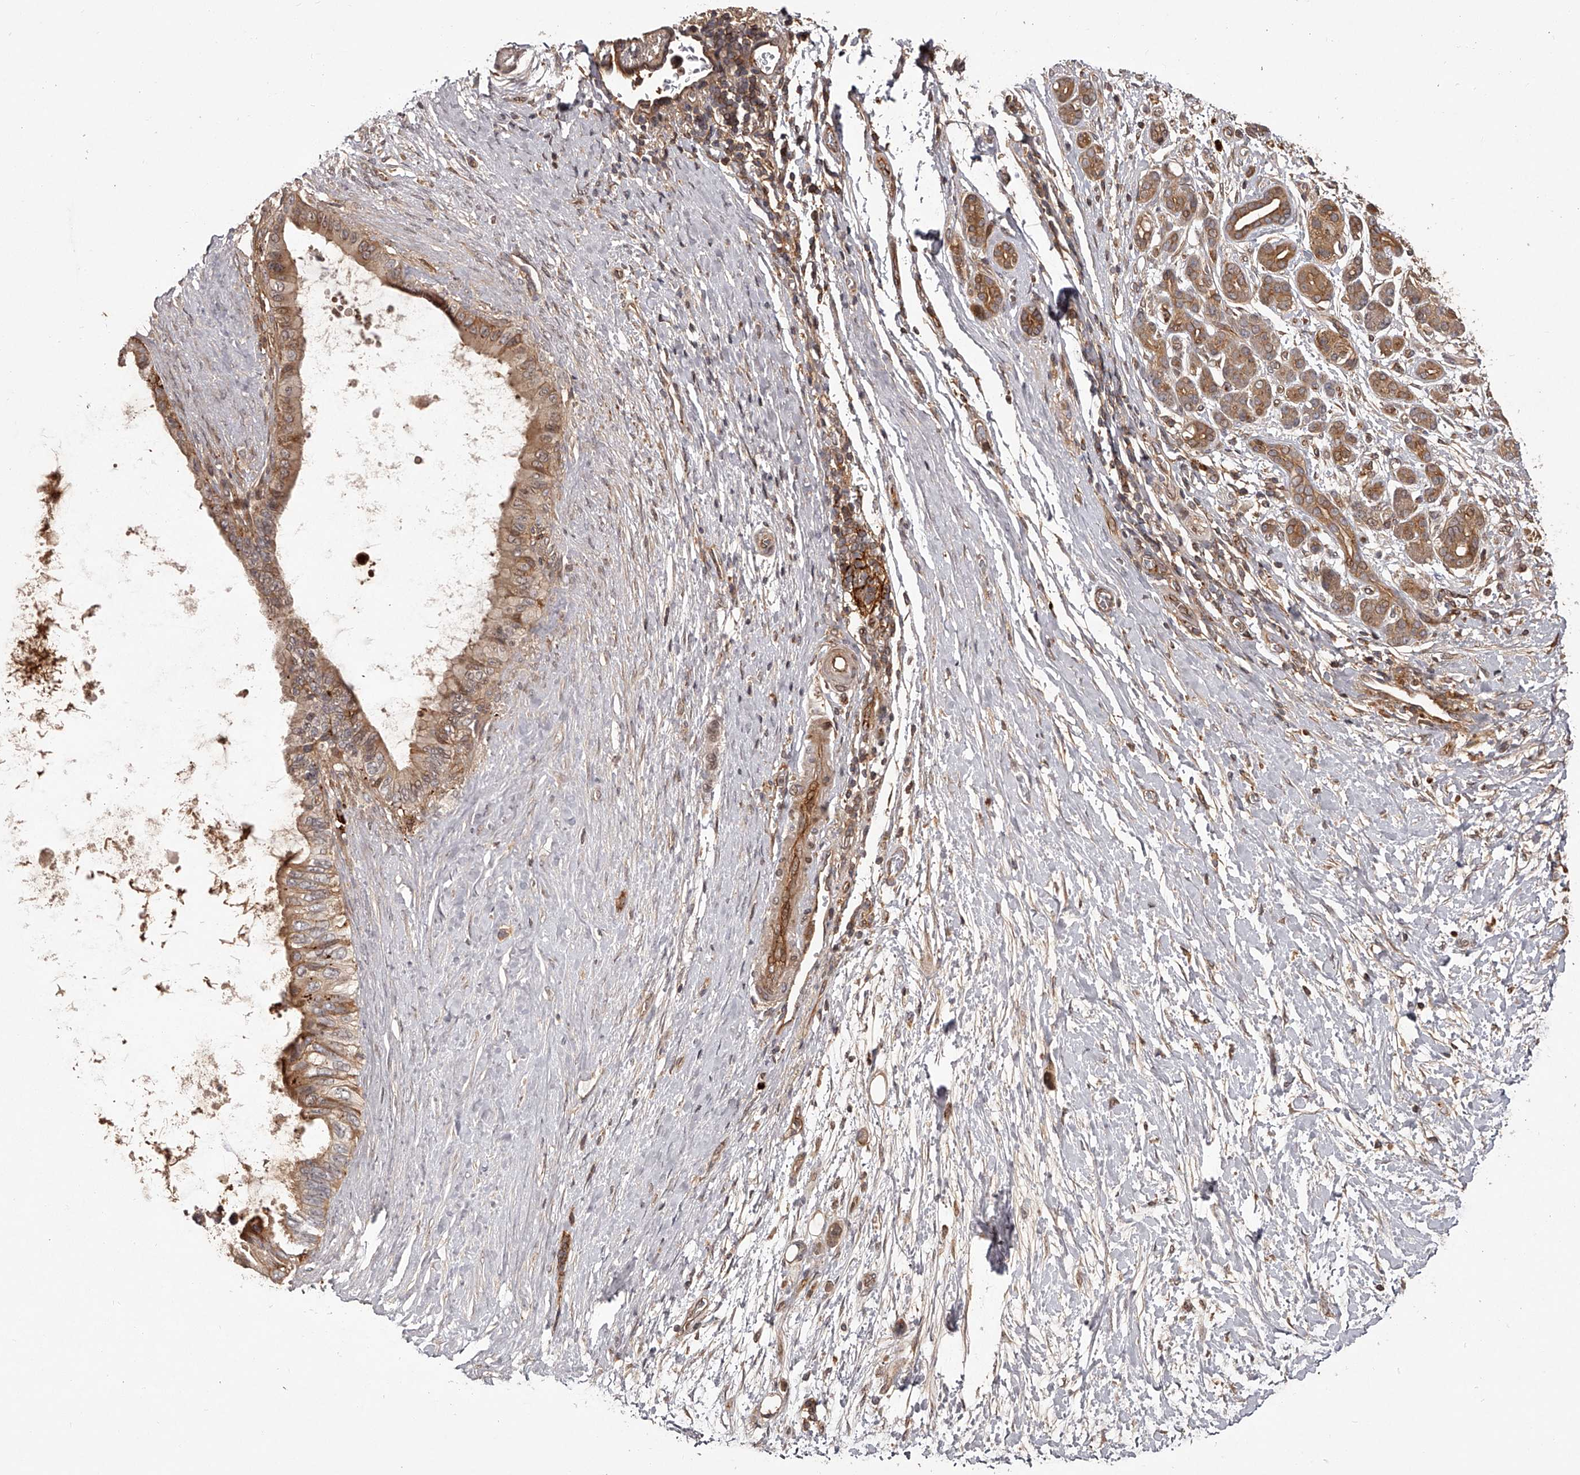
{"staining": {"intensity": "moderate", "quantity": ">75%", "location": "cytoplasmic/membranous"}, "tissue": "pancreatic cancer", "cell_type": "Tumor cells", "image_type": "cancer", "snomed": [{"axis": "morphology", "description": "Adenocarcinoma, NOS"}, {"axis": "topography", "description": "Pancreas"}], "caption": "Protein staining reveals moderate cytoplasmic/membranous expression in about >75% of tumor cells in pancreatic cancer (adenocarcinoma). (DAB (3,3'-diaminobenzidine) = brown stain, brightfield microscopy at high magnification).", "gene": "CRYZL1", "patient": {"sex": "female", "age": 72}}